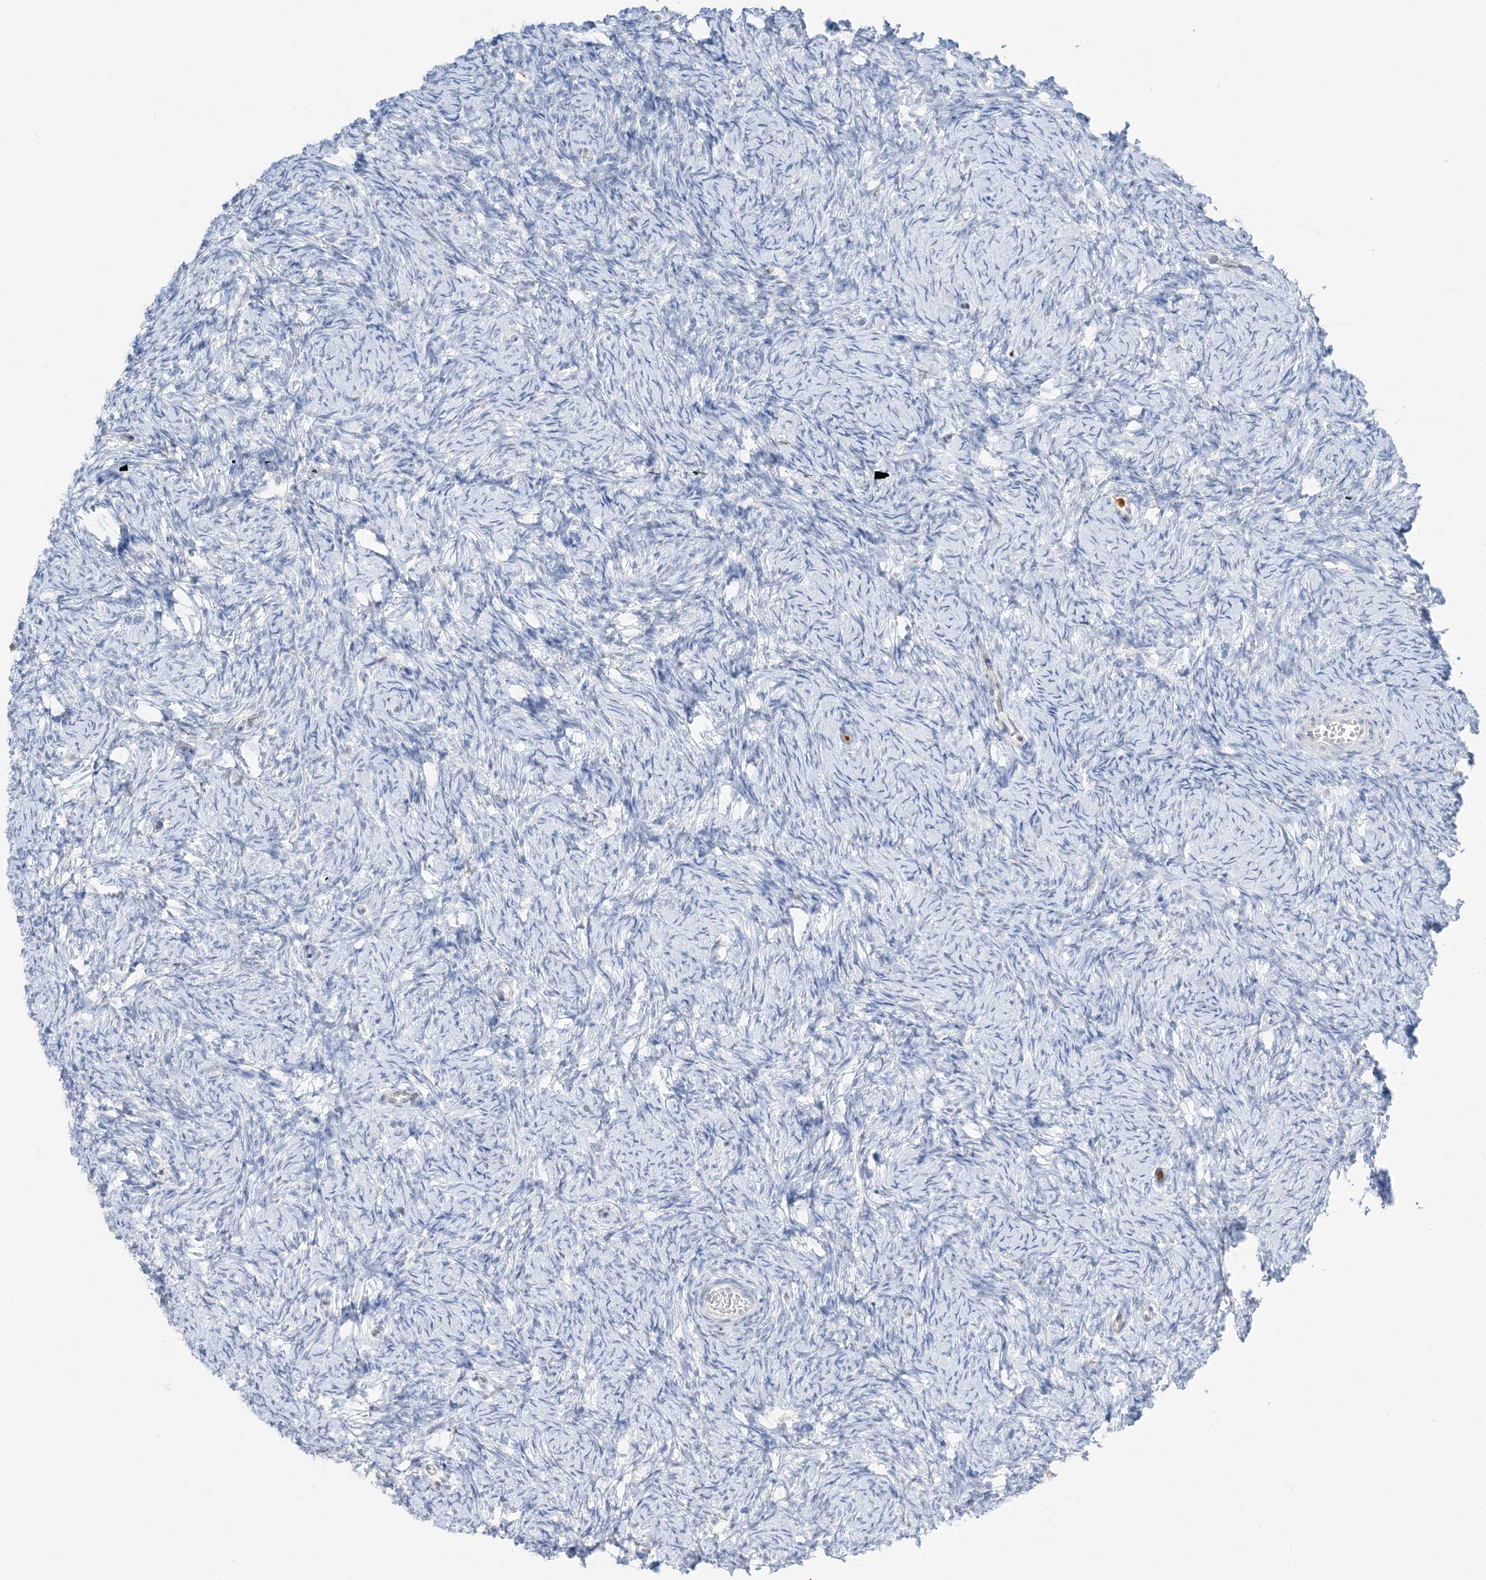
{"staining": {"intensity": "negative", "quantity": "none", "location": "none"}, "tissue": "ovary", "cell_type": "Ovarian stroma cells", "image_type": "normal", "snomed": [{"axis": "morphology", "description": "Normal tissue, NOS"}, {"axis": "morphology", "description": "Cyst, NOS"}, {"axis": "topography", "description": "Ovary"}], "caption": "Immunohistochemical staining of normal human ovary demonstrates no significant expression in ovarian stroma cells.", "gene": "GCA", "patient": {"sex": "female", "age": 33}}